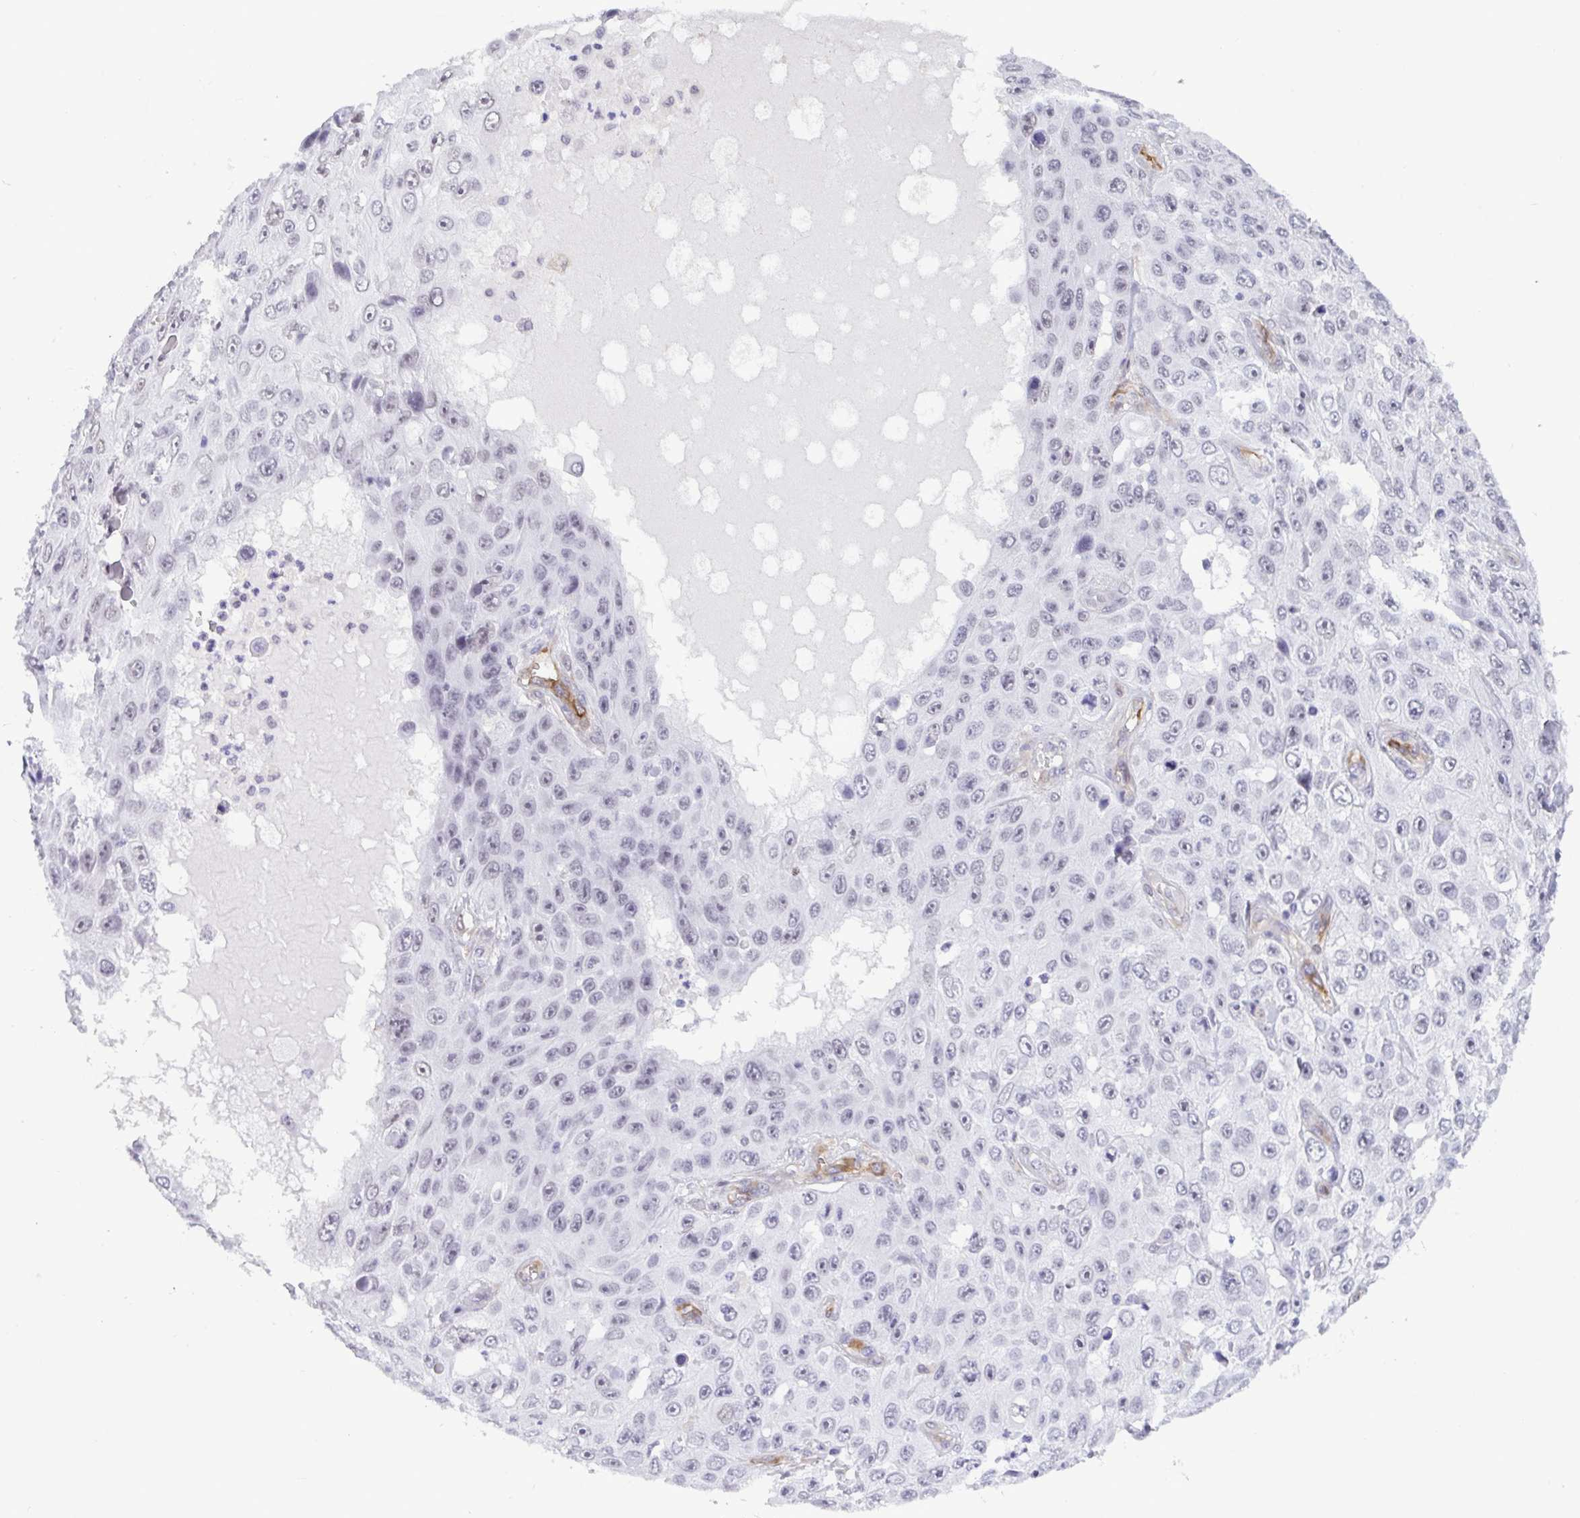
{"staining": {"intensity": "negative", "quantity": "none", "location": "none"}, "tissue": "skin cancer", "cell_type": "Tumor cells", "image_type": "cancer", "snomed": [{"axis": "morphology", "description": "Squamous cell carcinoma, NOS"}, {"axis": "topography", "description": "Skin"}], "caption": "A micrograph of squamous cell carcinoma (skin) stained for a protein reveals no brown staining in tumor cells.", "gene": "EML1", "patient": {"sex": "male", "age": 82}}